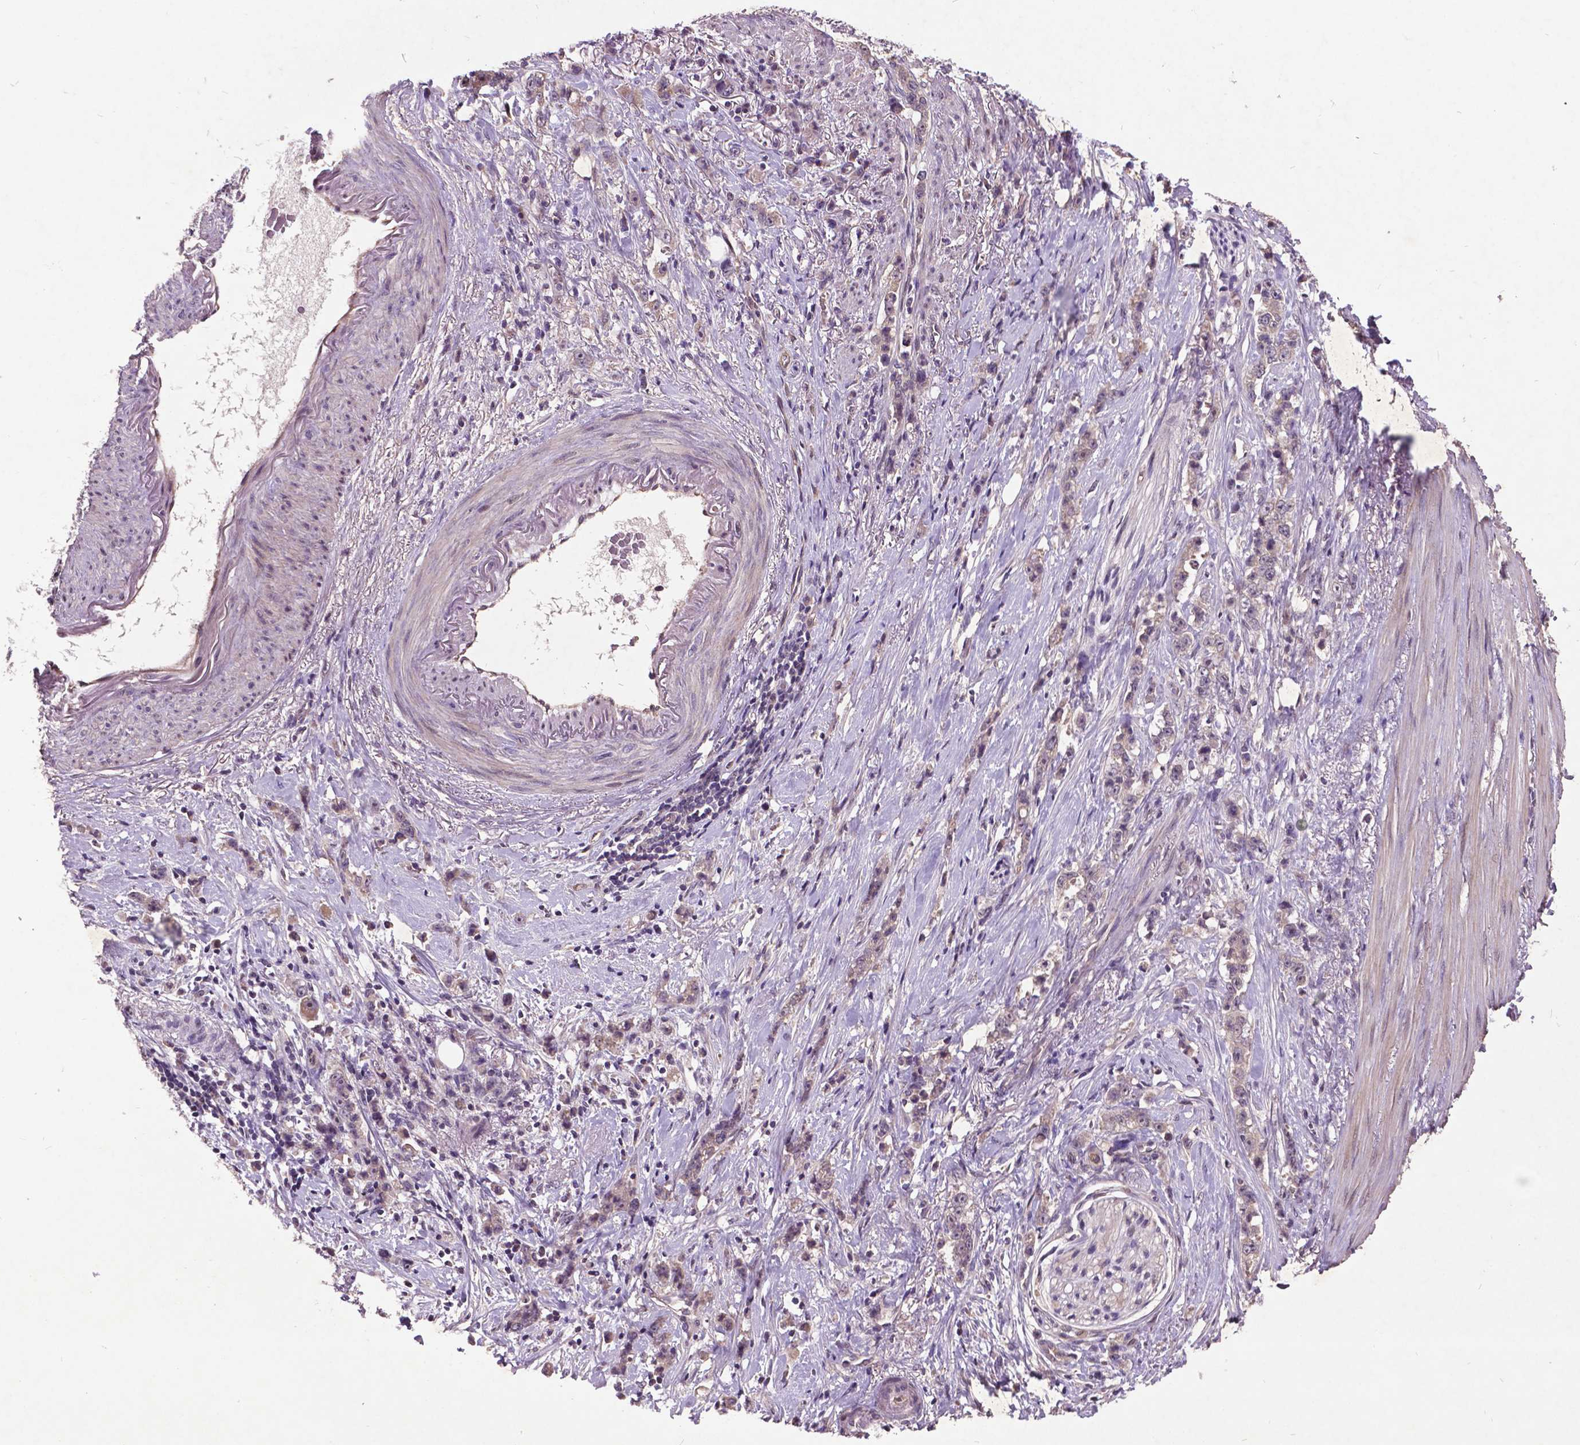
{"staining": {"intensity": "negative", "quantity": "none", "location": "none"}, "tissue": "stomach cancer", "cell_type": "Tumor cells", "image_type": "cancer", "snomed": [{"axis": "morphology", "description": "Adenocarcinoma, NOS"}, {"axis": "topography", "description": "Stomach, lower"}], "caption": "Tumor cells are negative for brown protein staining in stomach cancer (adenocarcinoma).", "gene": "AP1S3", "patient": {"sex": "male", "age": 88}}